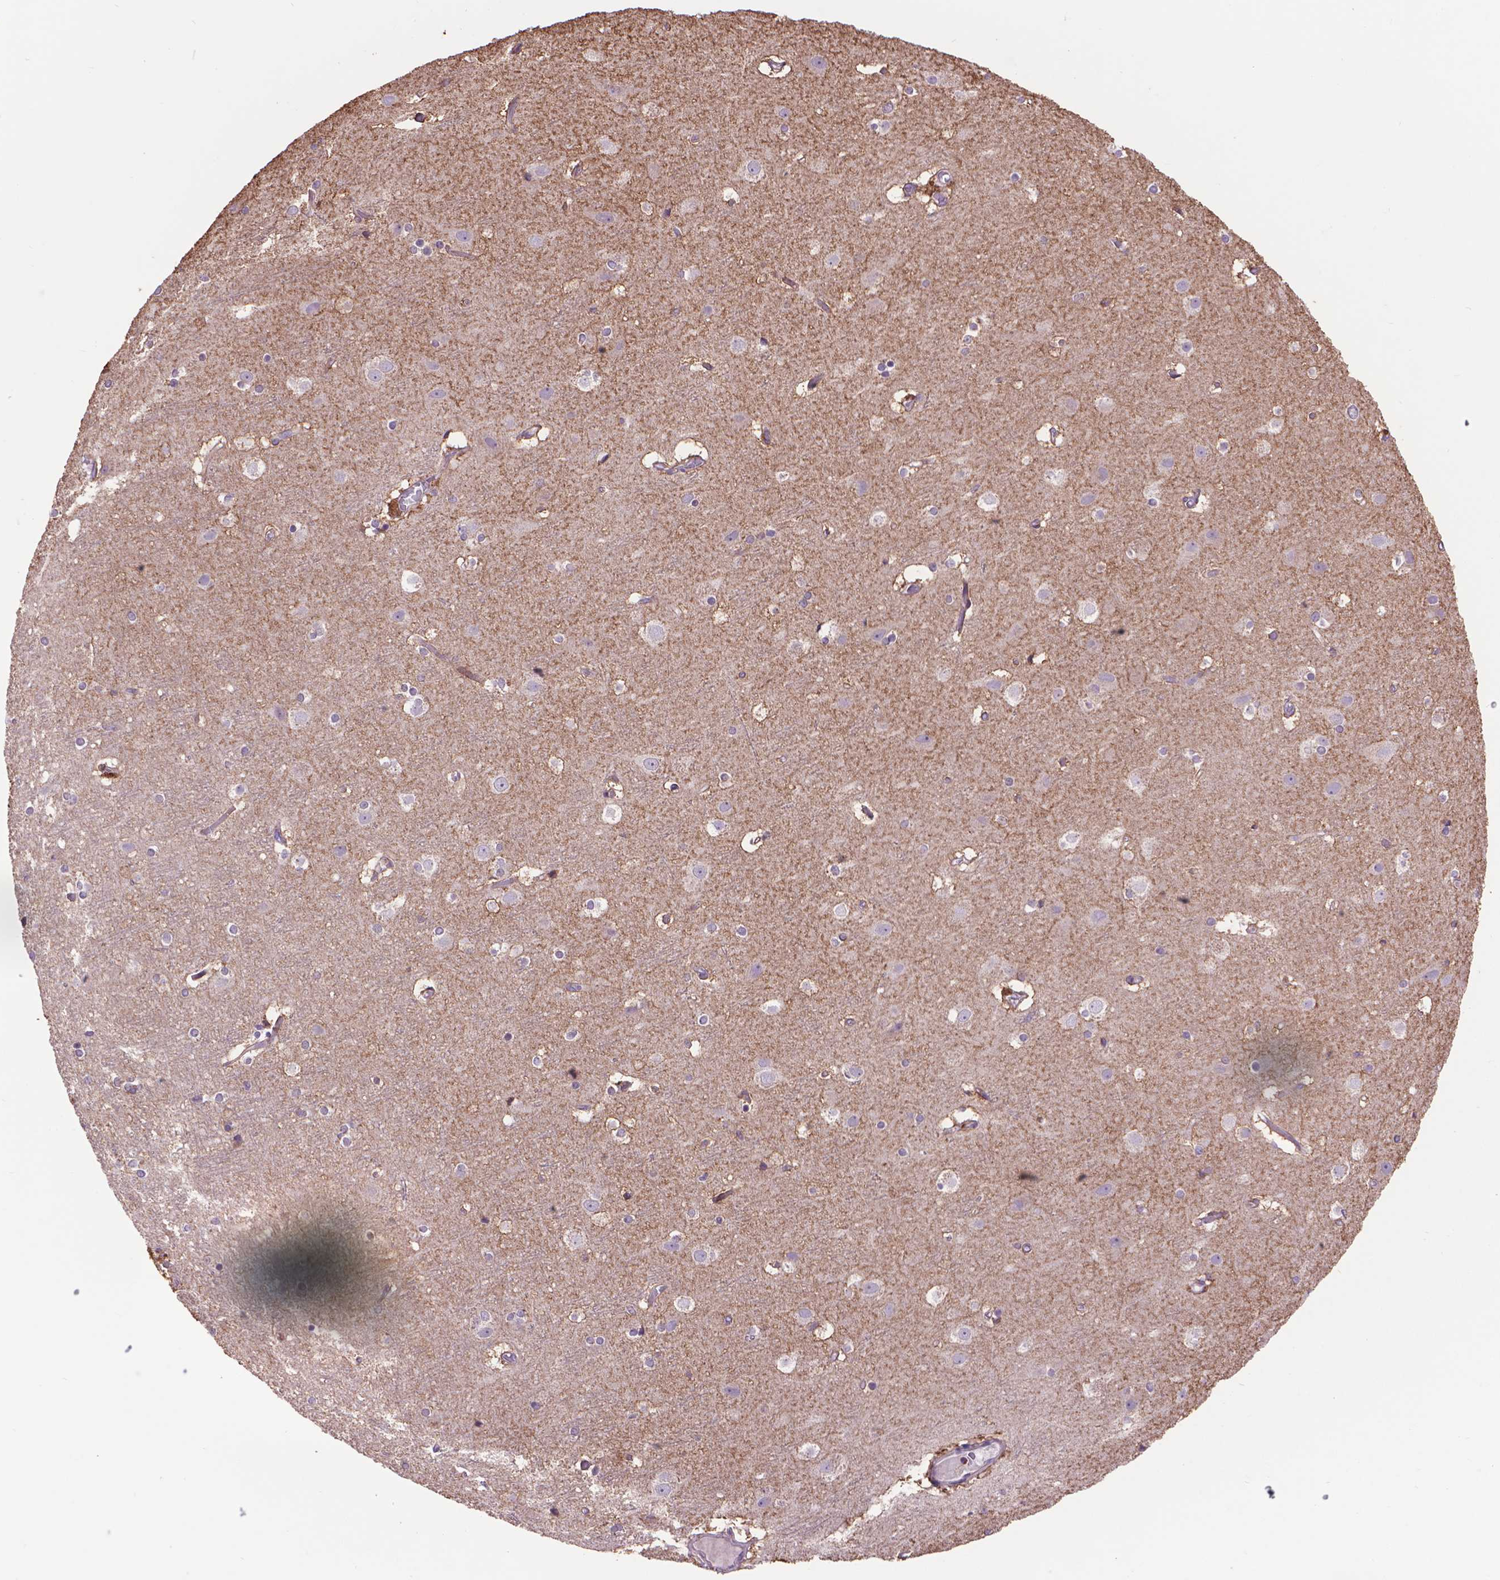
{"staining": {"intensity": "moderate", "quantity": "<25%", "location": "cytoplasmic/membranous"}, "tissue": "cerebral cortex", "cell_type": "Endothelial cells", "image_type": "normal", "snomed": [{"axis": "morphology", "description": "Normal tissue, NOS"}, {"axis": "topography", "description": "Cerebral cortex"}], "caption": "This photomicrograph reveals unremarkable cerebral cortex stained with immunohistochemistry (IHC) to label a protein in brown. The cytoplasmic/membranous of endothelial cells show moderate positivity for the protein. Nuclei are counter-stained blue.", "gene": "GLB1", "patient": {"sex": "female", "age": 52}}